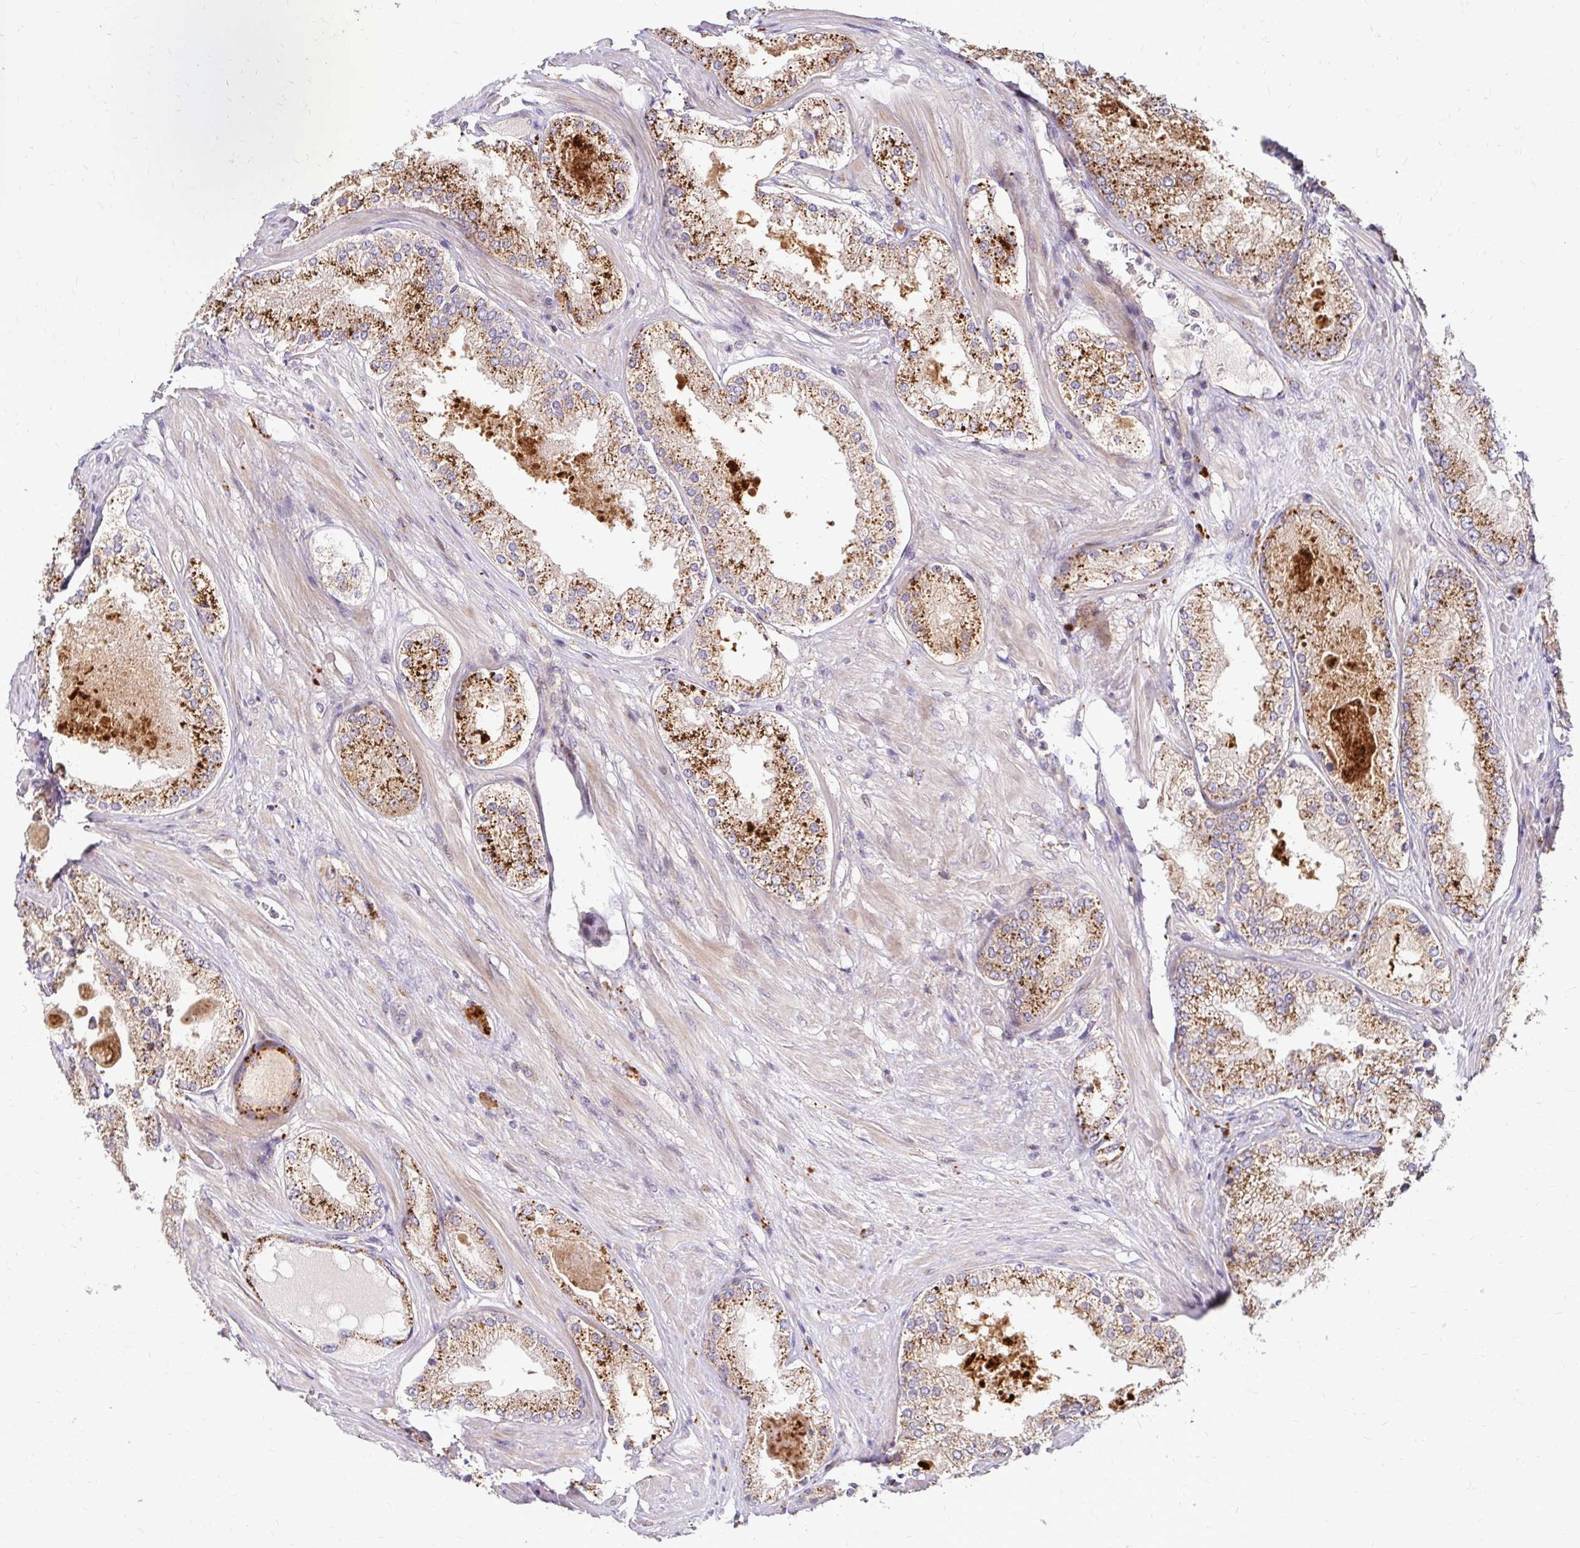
{"staining": {"intensity": "moderate", "quantity": ">75%", "location": "cytoplasmic/membranous"}, "tissue": "prostate cancer", "cell_type": "Tumor cells", "image_type": "cancer", "snomed": [{"axis": "morphology", "description": "Adenocarcinoma, Low grade"}, {"axis": "topography", "description": "Prostate"}], "caption": "There is medium levels of moderate cytoplasmic/membranous expression in tumor cells of prostate cancer, as demonstrated by immunohistochemical staining (brown color).", "gene": "IDUA", "patient": {"sex": "male", "age": 68}}